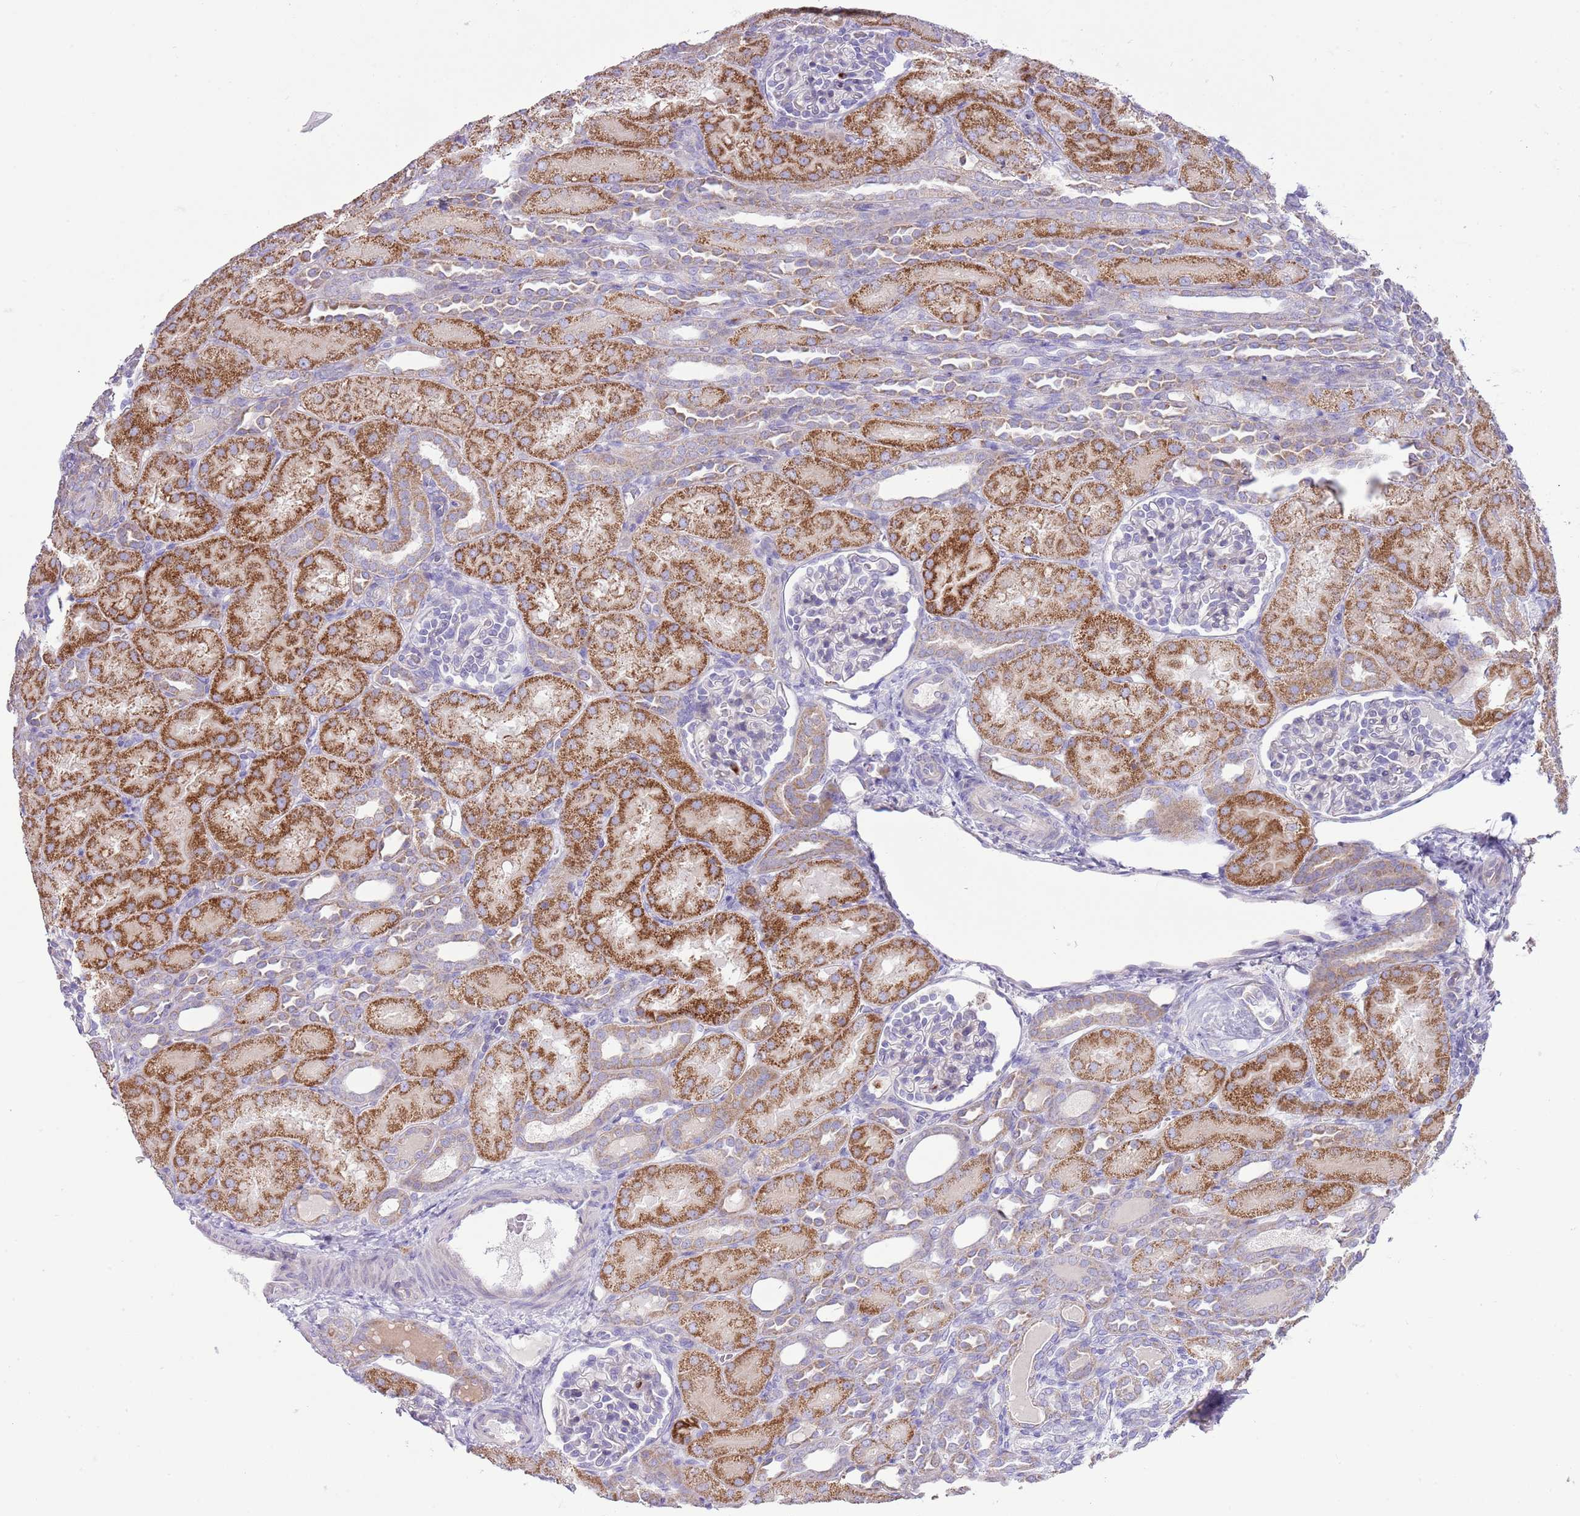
{"staining": {"intensity": "negative", "quantity": "none", "location": "none"}, "tissue": "kidney", "cell_type": "Cells in glomeruli", "image_type": "normal", "snomed": [{"axis": "morphology", "description": "Normal tissue, NOS"}, {"axis": "topography", "description": "Kidney"}], "caption": "An image of kidney stained for a protein displays no brown staining in cells in glomeruli. (Stains: DAB (3,3'-diaminobenzidine) immunohistochemistry with hematoxylin counter stain, Microscopy: brightfield microscopy at high magnification).", "gene": "OAZ2", "patient": {"sex": "male", "age": 1}}